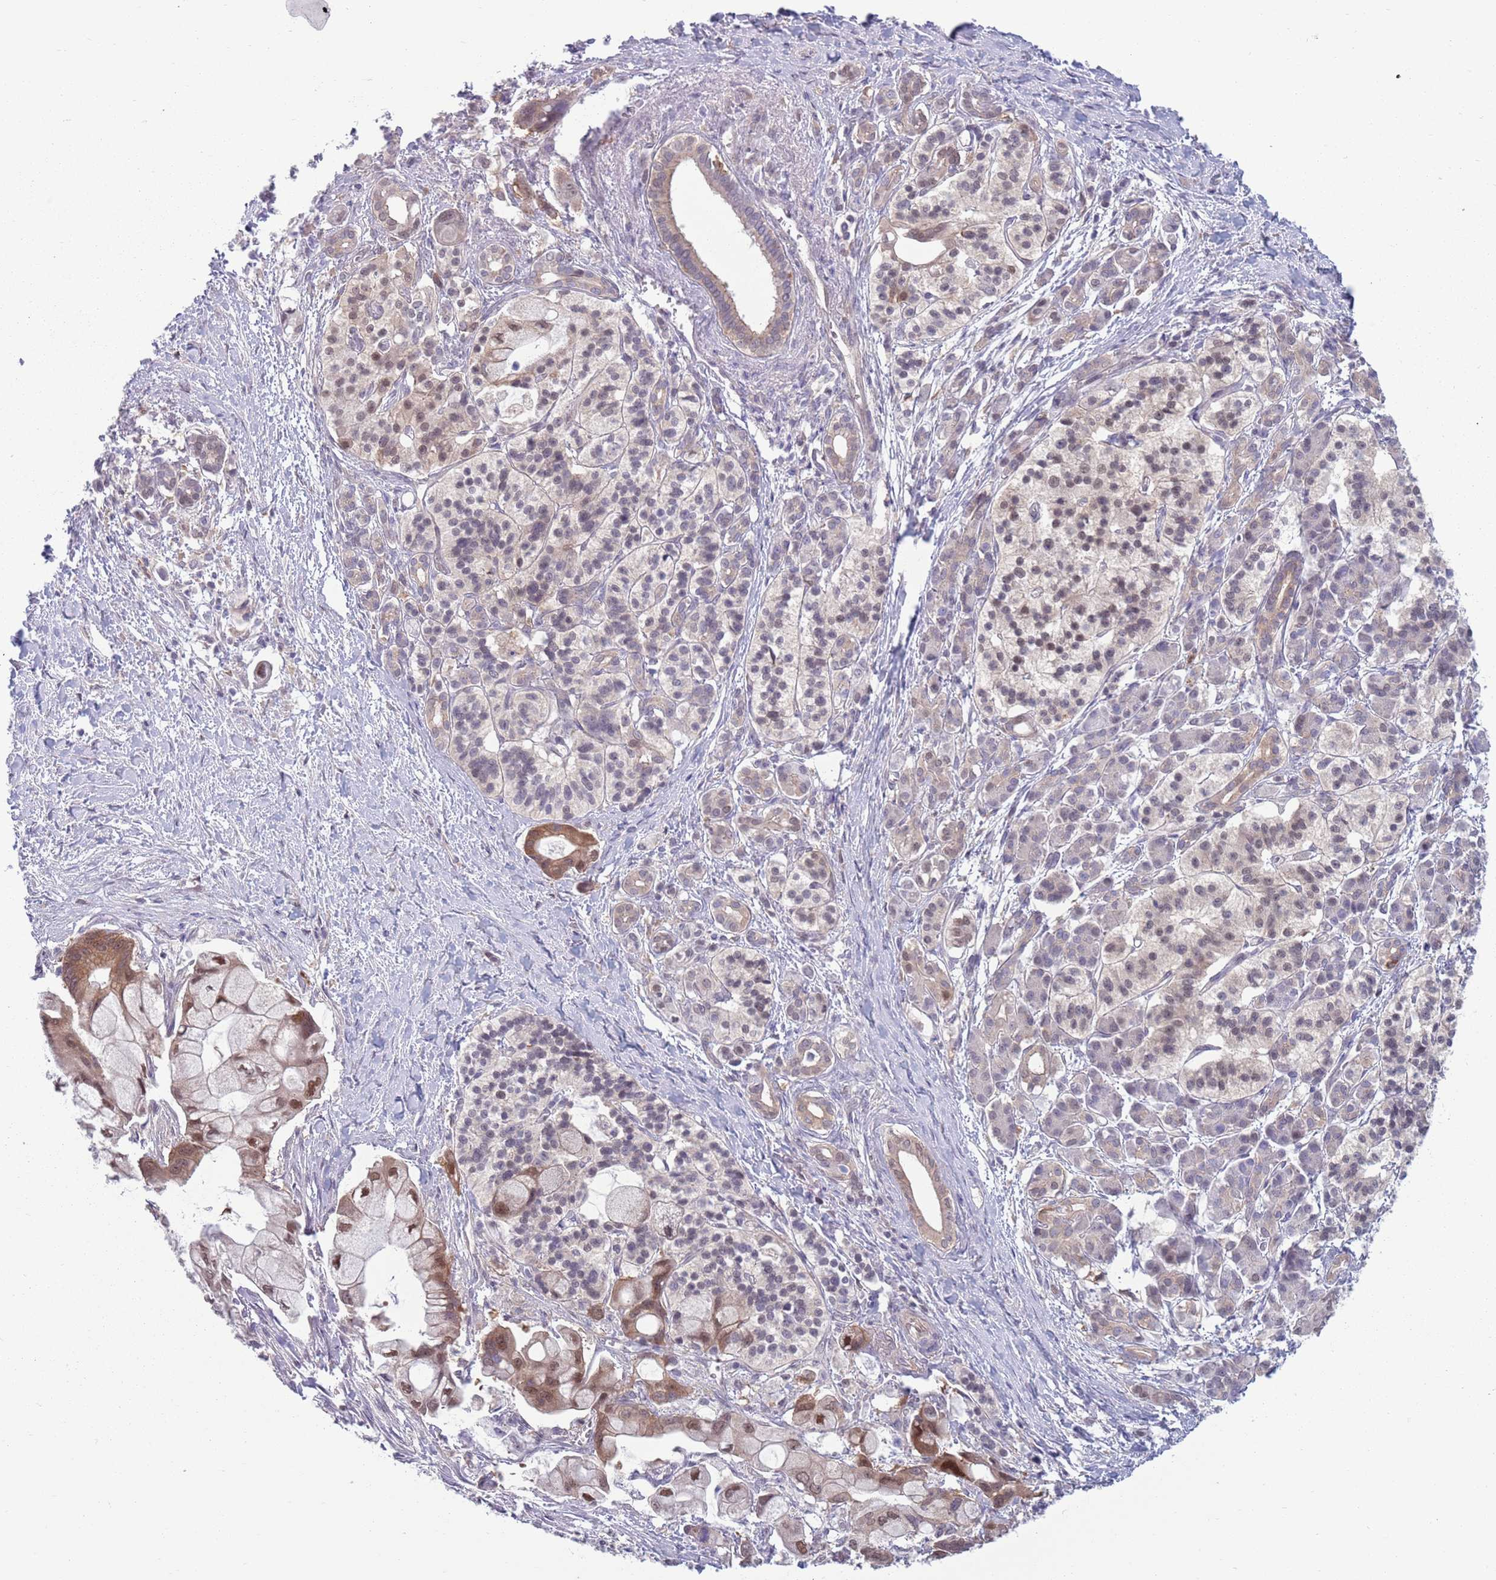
{"staining": {"intensity": "weak", "quantity": ">75%", "location": "cytoplasmic/membranous,nuclear"}, "tissue": "pancreatic cancer", "cell_type": "Tumor cells", "image_type": "cancer", "snomed": [{"axis": "morphology", "description": "Adenocarcinoma, NOS"}, {"axis": "topography", "description": "Pancreas"}], "caption": "IHC (DAB (3,3'-diaminobenzidine)) staining of human pancreatic cancer (adenocarcinoma) displays weak cytoplasmic/membranous and nuclear protein positivity in approximately >75% of tumor cells.", "gene": "CLNS1A", "patient": {"sex": "male", "age": 68}}